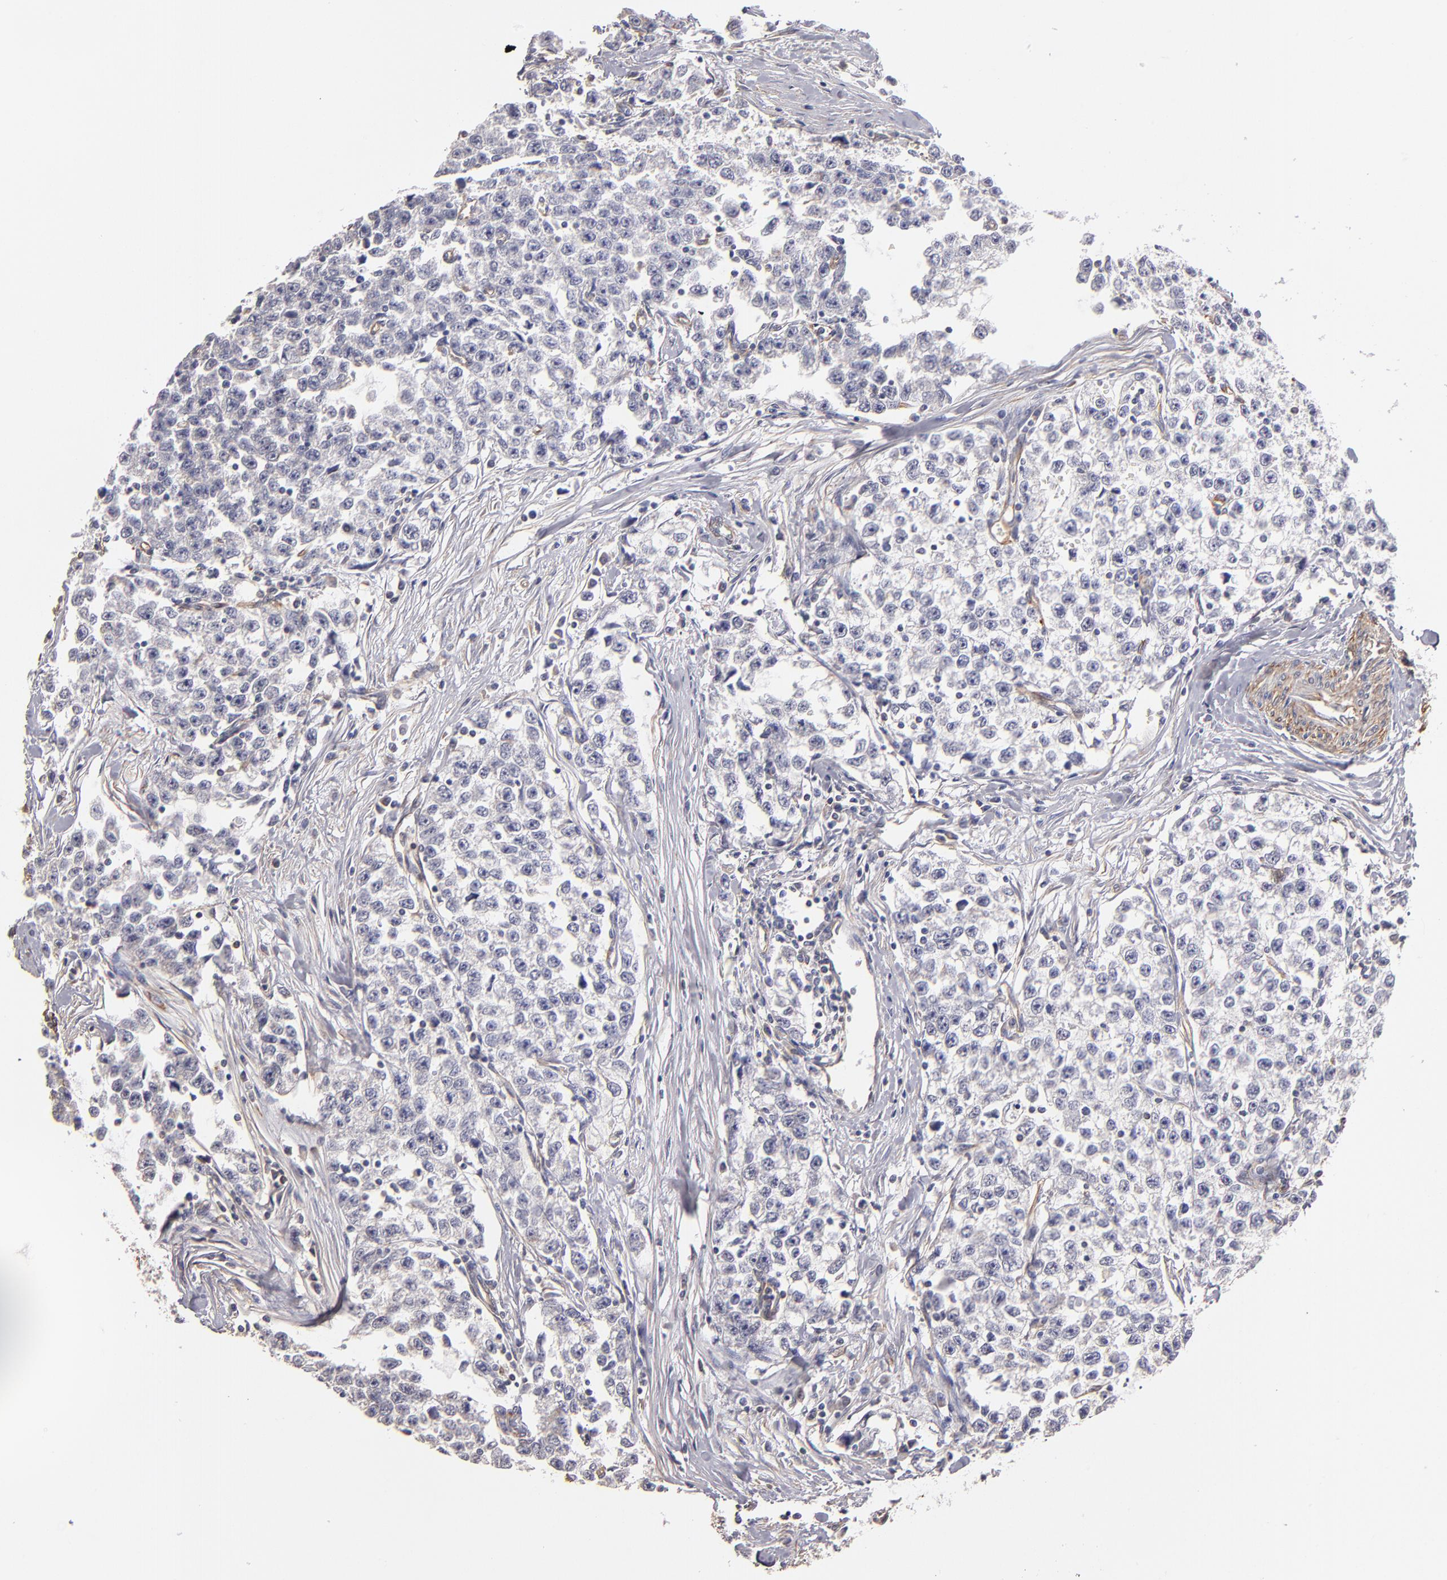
{"staining": {"intensity": "negative", "quantity": "none", "location": "none"}, "tissue": "testis cancer", "cell_type": "Tumor cells", "image_type": "cancer", "snomed": [{"axis": "morphology", "description": "Seminoma, NOS"}, {"axis": "morphology", "description": "Carcinoma, Embryonal, NOS"}, {"axis": "topography", "description": "Testis"}], "caption": "Micrograph shows no protein positivity in tumor cells of testis cancer tissue.", "gene": "ABCC1", "patient": {"sex": "male", "age": 30}}